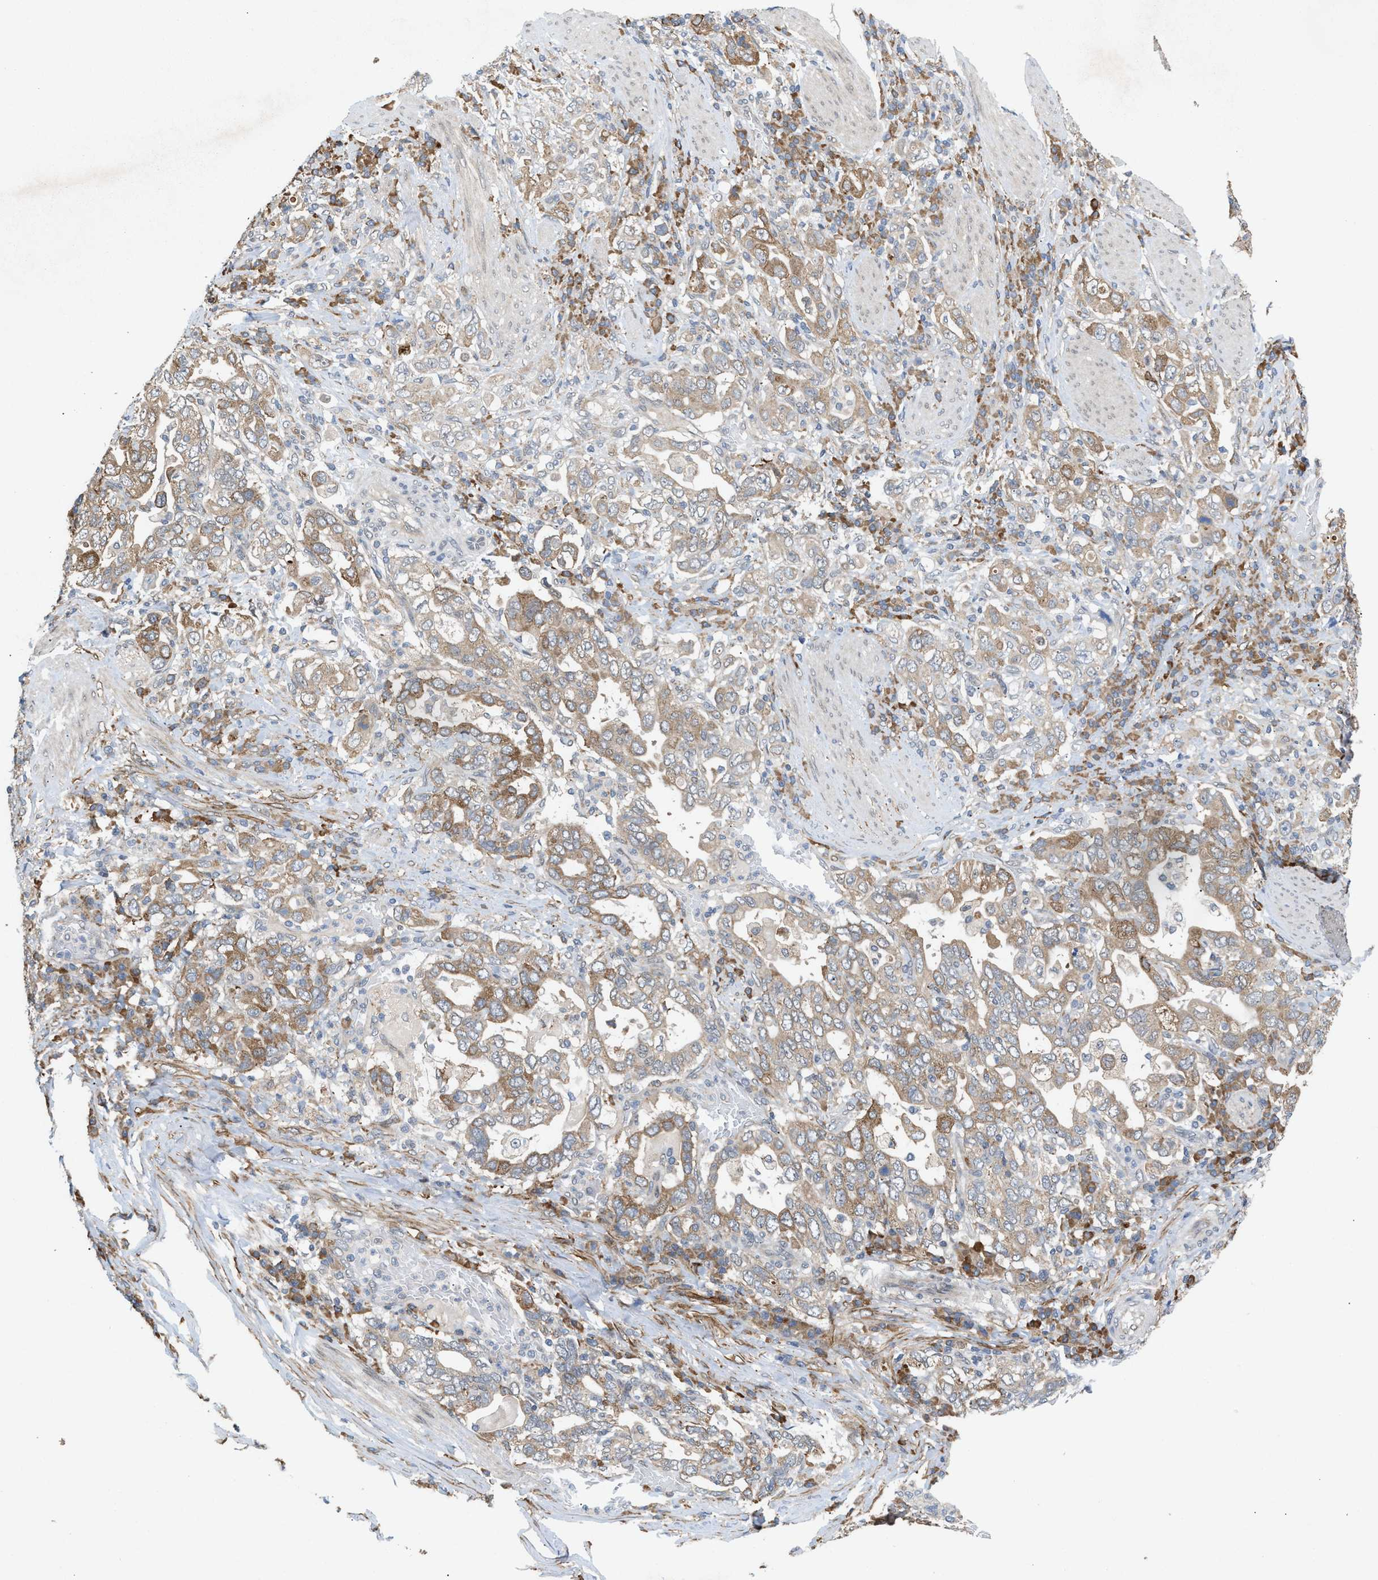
{"staining": {"intensity": "moderate", "quantity": "25%-75%", "location": "cytoplasmic/membranous"}, "tissue": "stomach cancer", "cell_type": "Tumor cells", "image_type": "cancer", "snomed": [{"axis": "morphology", "description": "Adenocarcinoma, NOS"}, {"axis": "topography", "description": "Stomach, upper"}], "caption": "Protein expression analysis of human adenocarcinoma (stomach) reveals moderate cytoplasmic/membranous expression in about 25%-75% of tumor cells.", "gene": "MFSD6", "patient": {"sex": "male", "age": 62}}